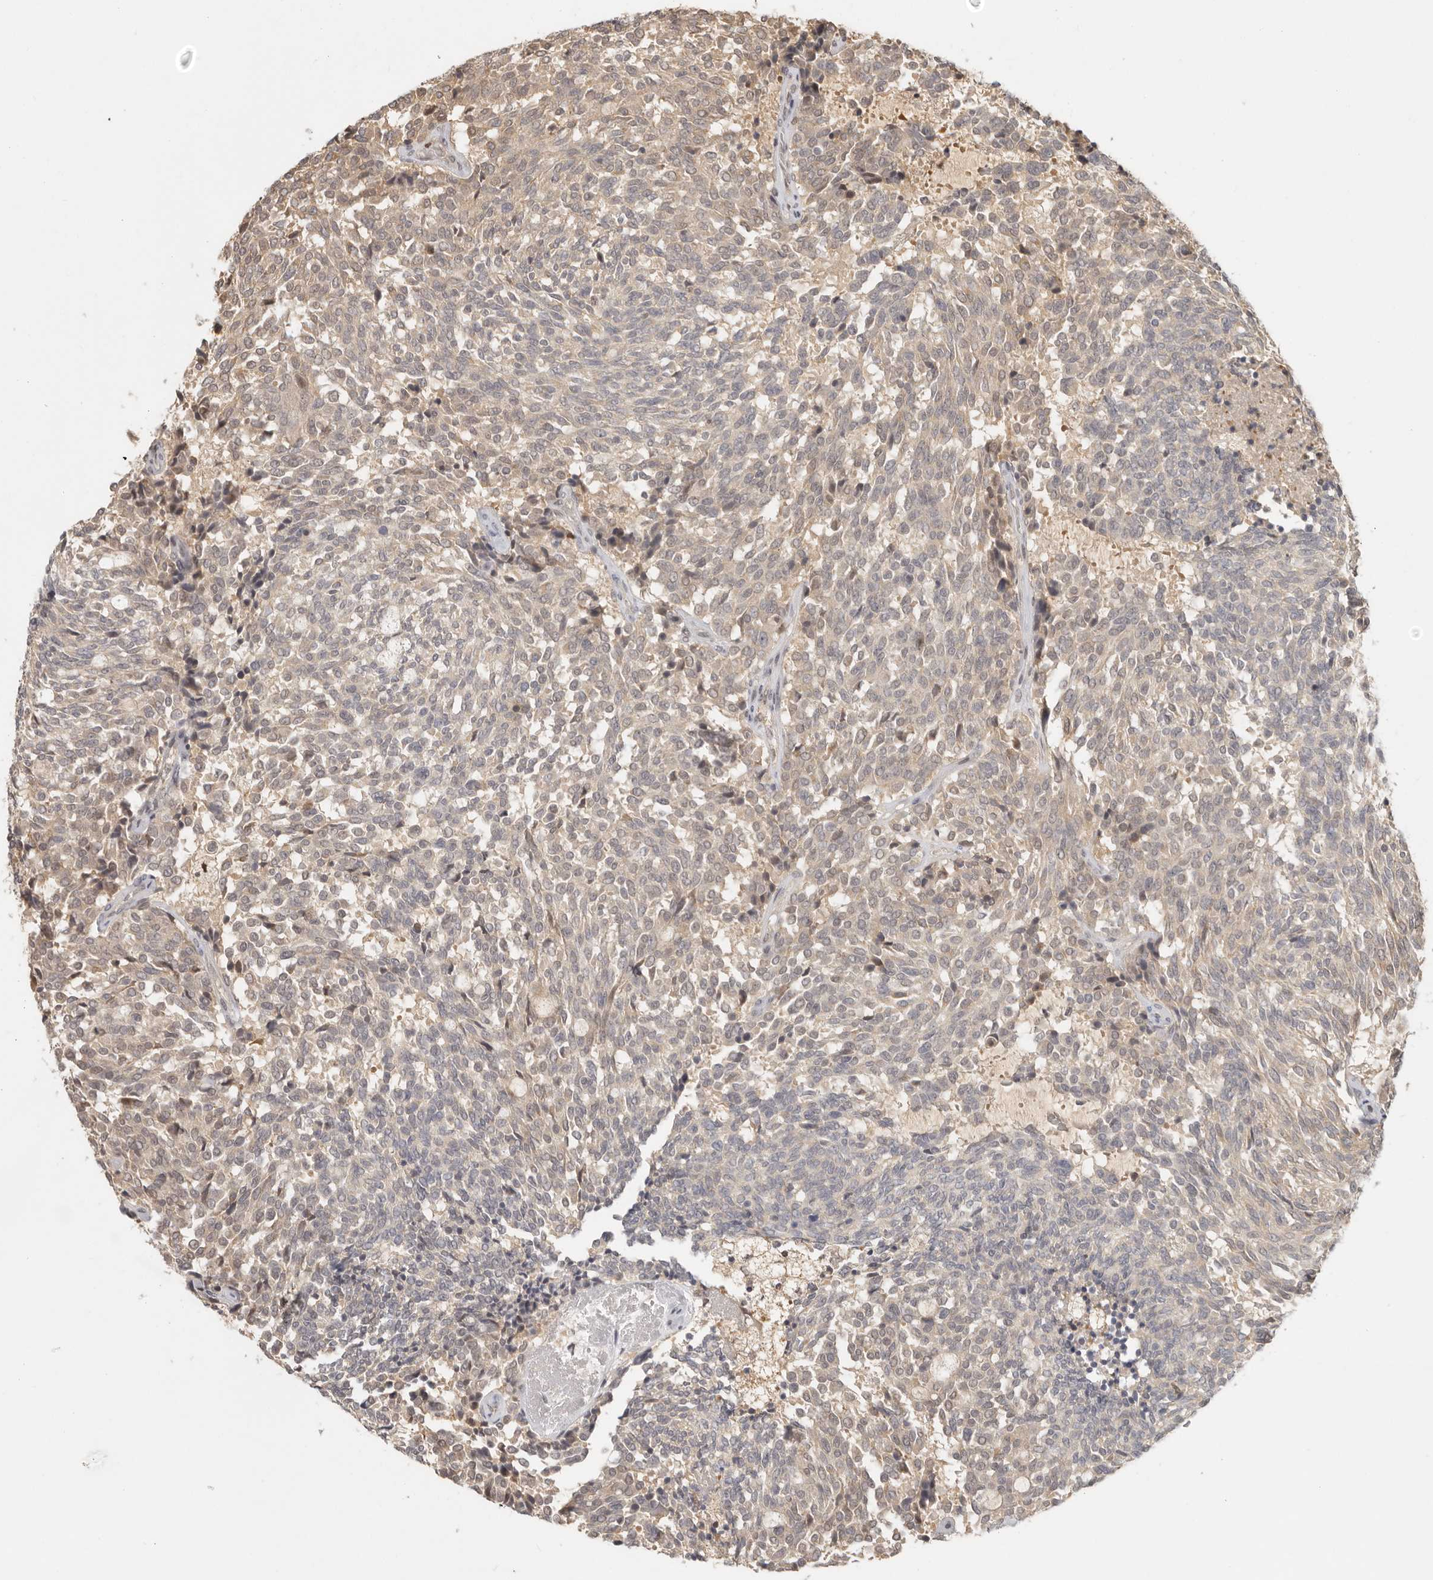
{"staining": {"intensity": "weak", "quantity": "<25%", "location": "cytoplasmic/membranous"}, "tissue": "carcinoid", "cell_type": "Tumor cells", "image_type": "cancer", "snomed": [{"axis": "morphology", "description": "Carcinoid, malignant, NOS"}, {"axis": "topography", "description": "Pancreas"}], "caption": "Immunohistochemical staining of human carcinoid displays no significant positivity in tumor cells.", "gene": "PSMA5", "patient": {"sex": "female", "age": 54}}